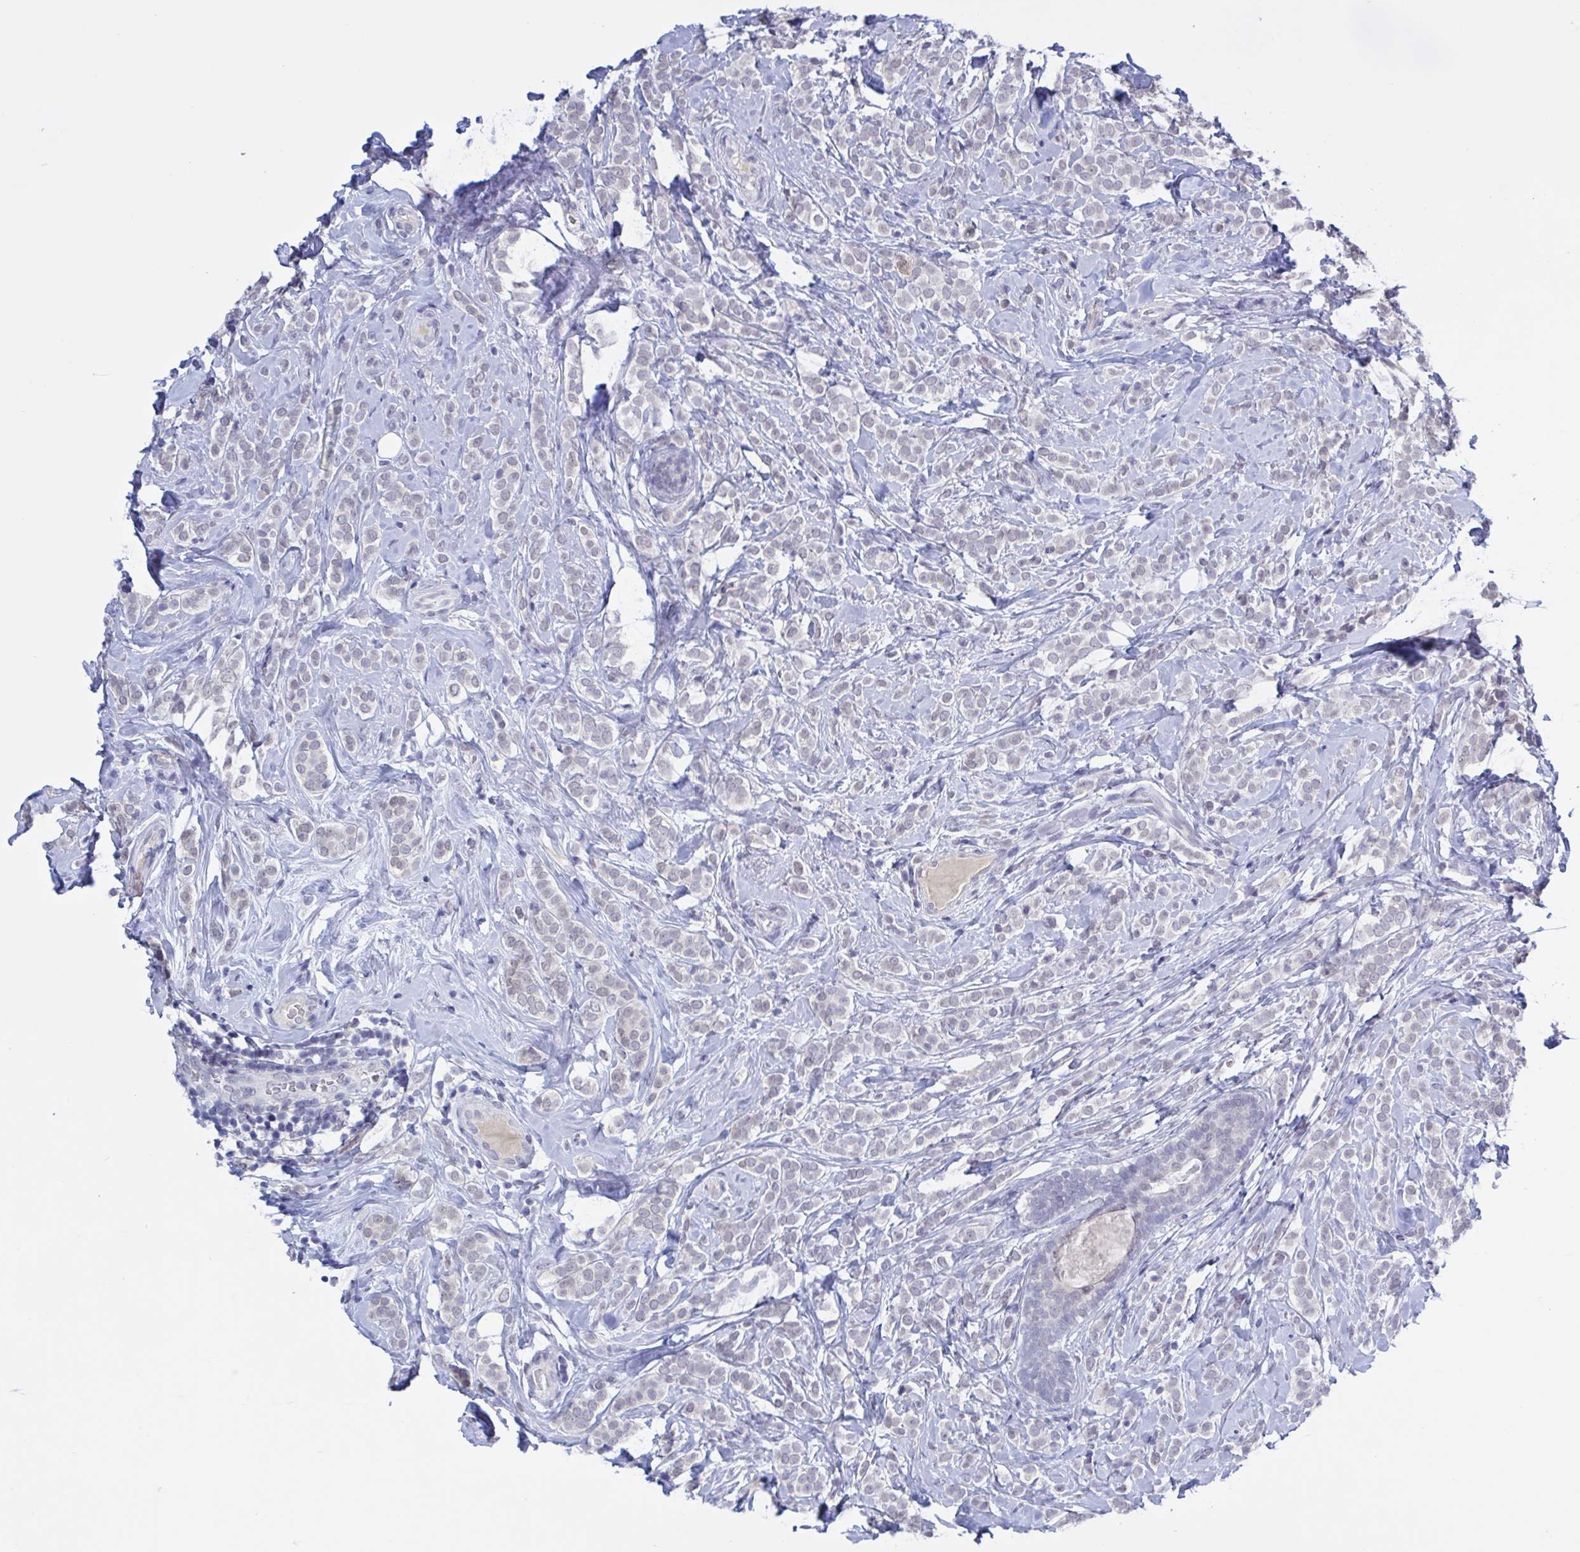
{"staining": {"intensity": "negative", "quantity": "none", "location": "none"}, "tissue": "breast cancer", "cell_type": "Tumor cells", "image_type": "cancer", "snomed": [{"axis": "morphology", "description": "Lobular carcinoma"}, {"axis": "topography", "description": "Breast"}], "caption": "An IHC image of lobular carcinoma (breast) is shown. There is no staining in tumor cells of lobular carcinoma (breast).", "gene": "SERPINB13", "patient": {"sex": "female", "age": 49}}